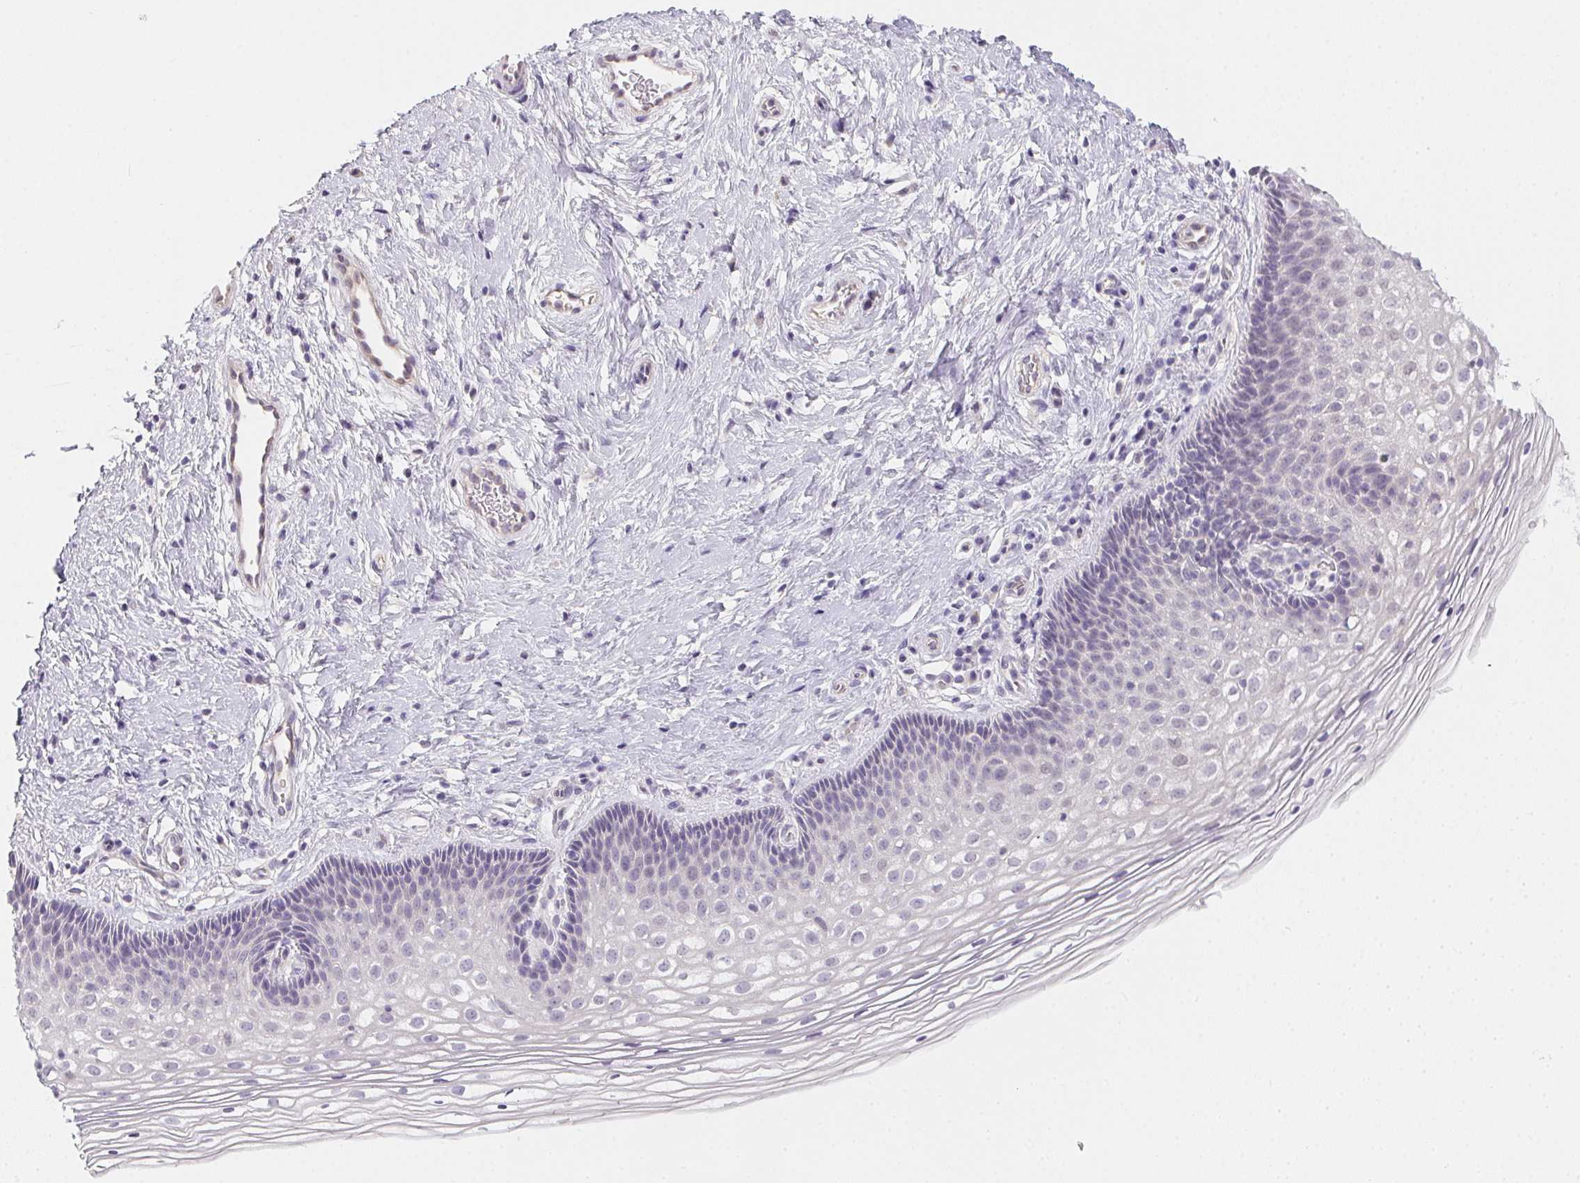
{"staining": {"intensity": "negative", "quantity": "none", "location": "none"}, "tissue": "cervix", "cell_type": "Glandular cells", "image_type": "normal", "snomed": [{"axis": "morphology", "description": "Normal tissue, NOS"}, {"axis": "topography", "description": "Cervix"}], "caption": "Glandular cells show no significant expression in benign cervix.", "gene": "ZBBX", "patient": {"sex": "female", "age": 34}}